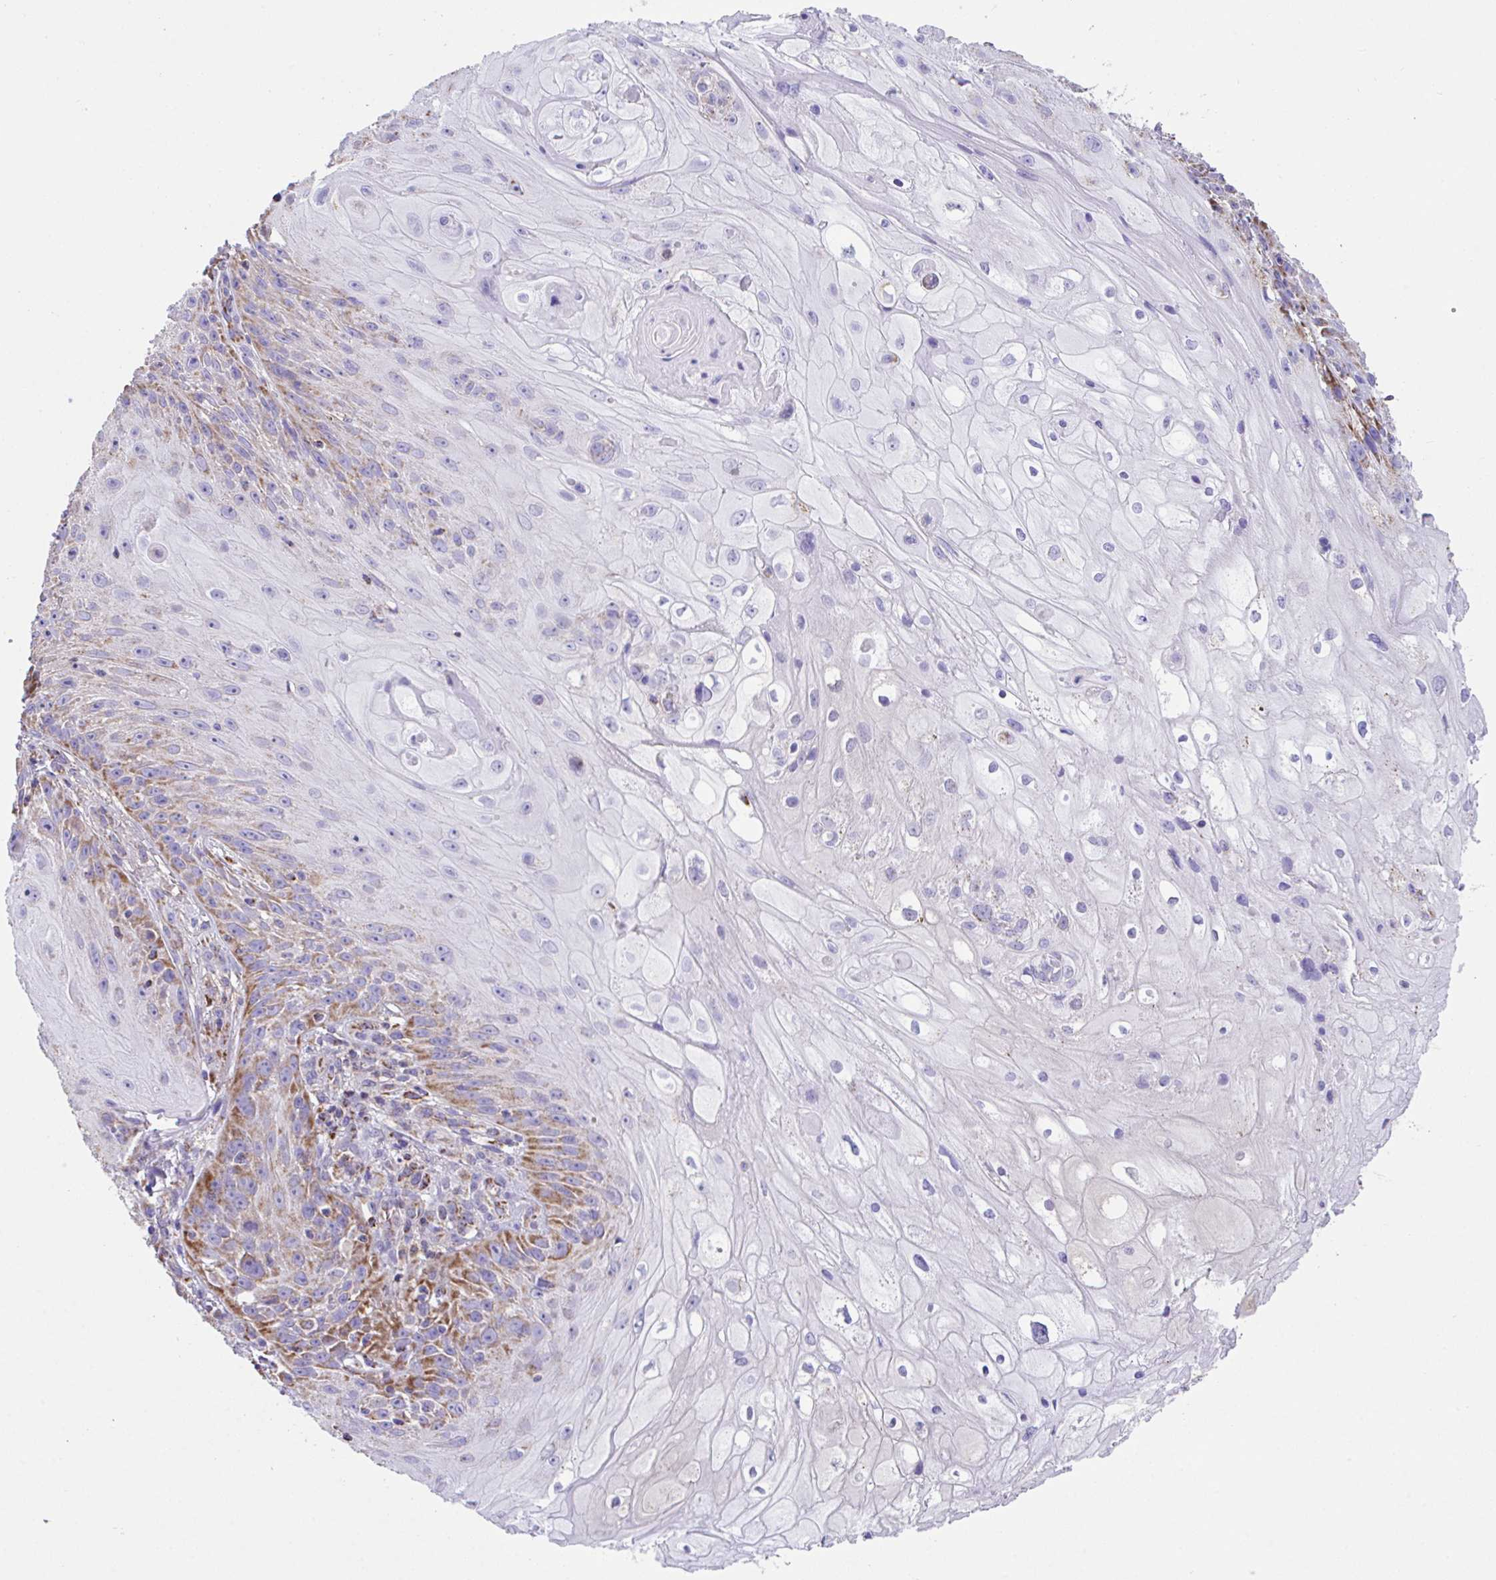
{"staining": {"intensity": "moderate", "quantity": "<25%", "location": "cytoplasmic/membranous"}, "tissue": "skin cancer", "cell_type": "Tumor cells", "image_type": "cancer", "snomed": [{"axis": "morphology", "description": "Squamous cell carcinoma, NOS"}, {"axis": "topography", "description": "Skin"}, {"axis": "topography", "description": "Vulva"}], "caption": "DAB (3,3'-diaminobenzidine) immunohistochemical staining of skin cancer (squamous cell carcinoma) displays moderate cytoplasmic/membranous protein positivity in about <25% of tumor cells.", "gene": "PCMTD2", "patient": {"sex": "female", "age": 76}}